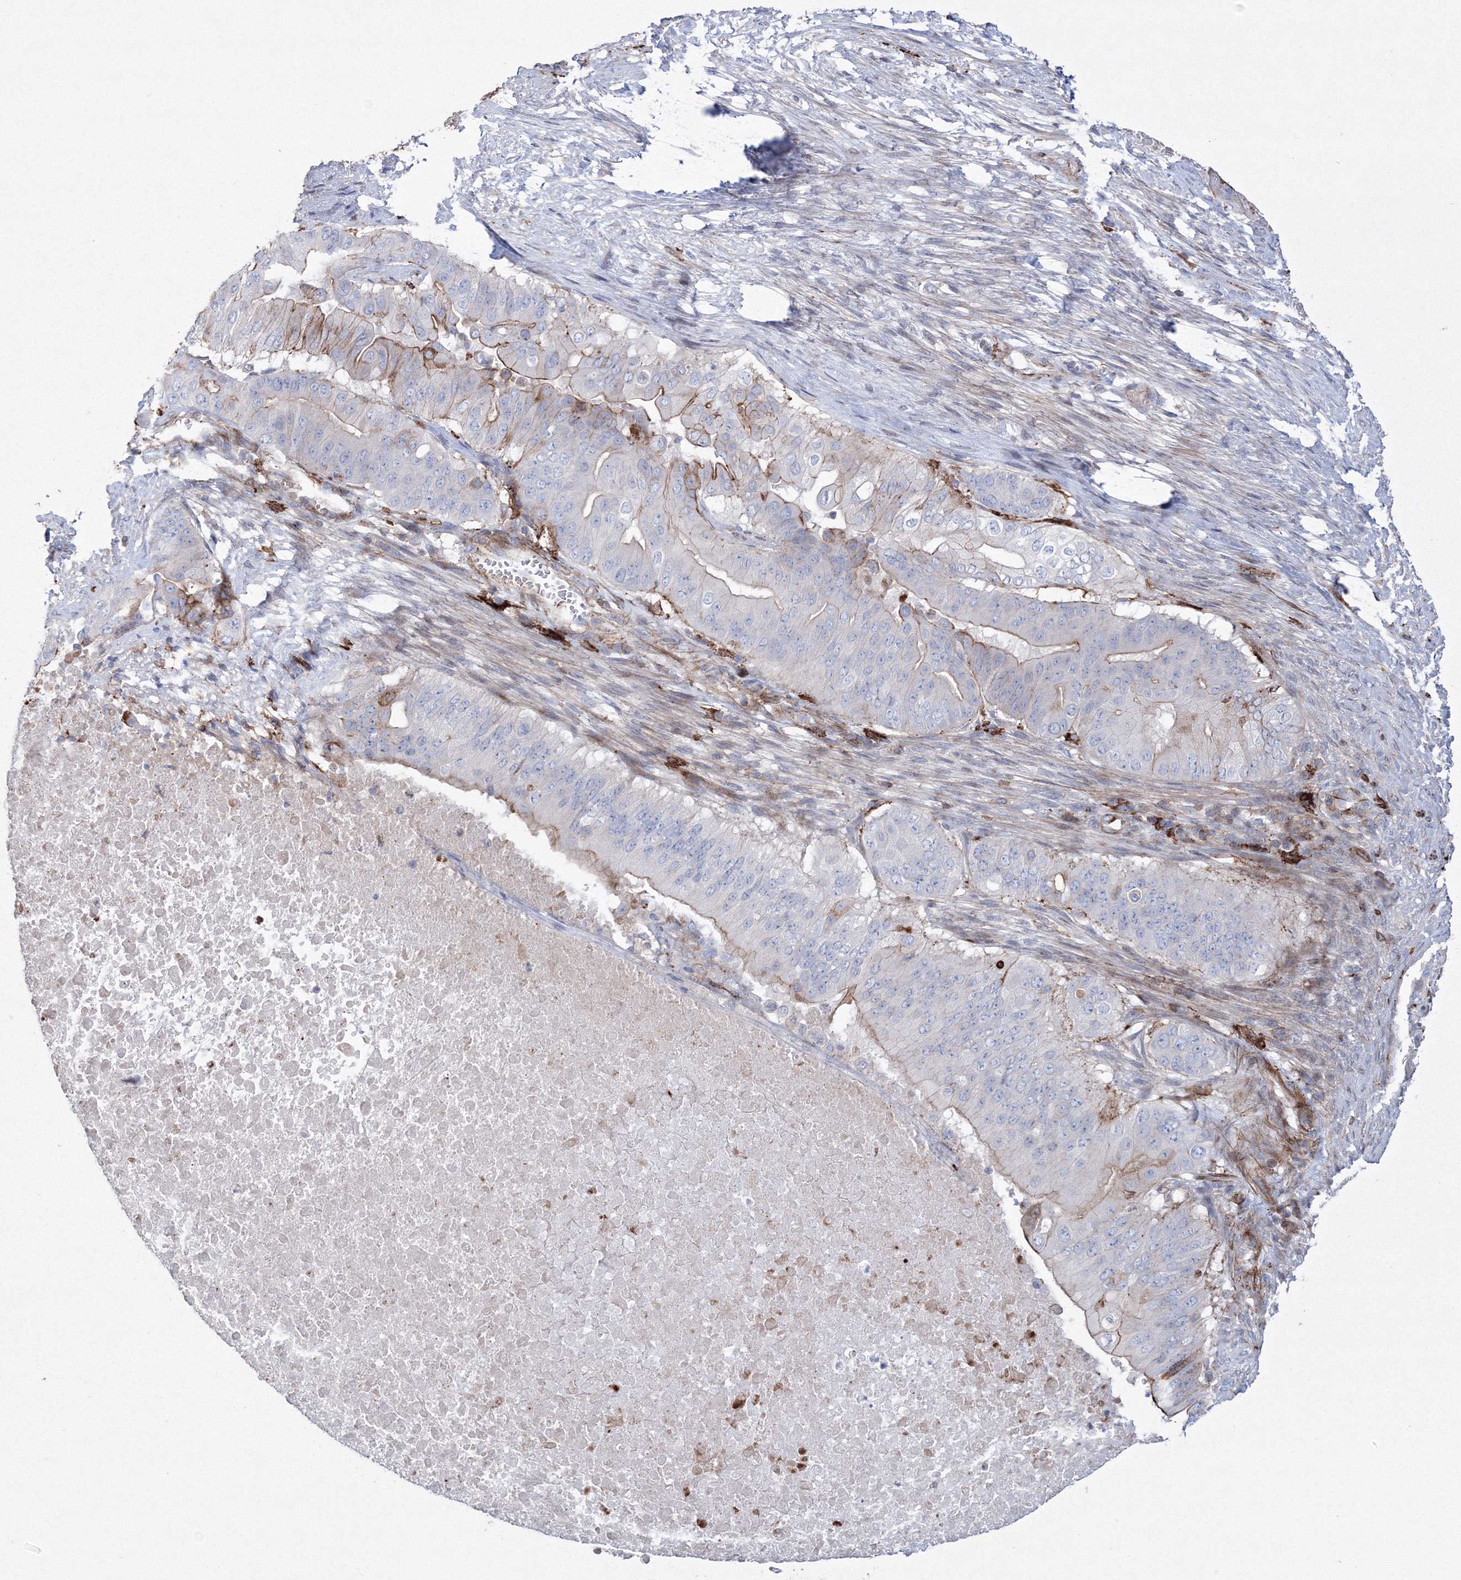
{"staining": {"intensity": "moderate", "quantity": "25%-75%", "location": "cytoplasmic/membranous"}, "tissue": "pancreatic cancer", "cell_type": "Tumor cells", "image_type": "cancer", "snomed": [{"axis": "morphology", "description": "Adenocarcinoma, NOS"}, {"axis": "topography", "description": "Pancreas"}], "caption": "Immunohistochemistry (IHC) histopathology image of human adenocarcinoma (pancreatic) stained for a protein (brown), which reveals medium levels of moderate cytoplasmic/membranous positivity in about 25%-75% of tumor cells.", "gene": "GPR82", "patient": {"sex": "female", "age": 77}}